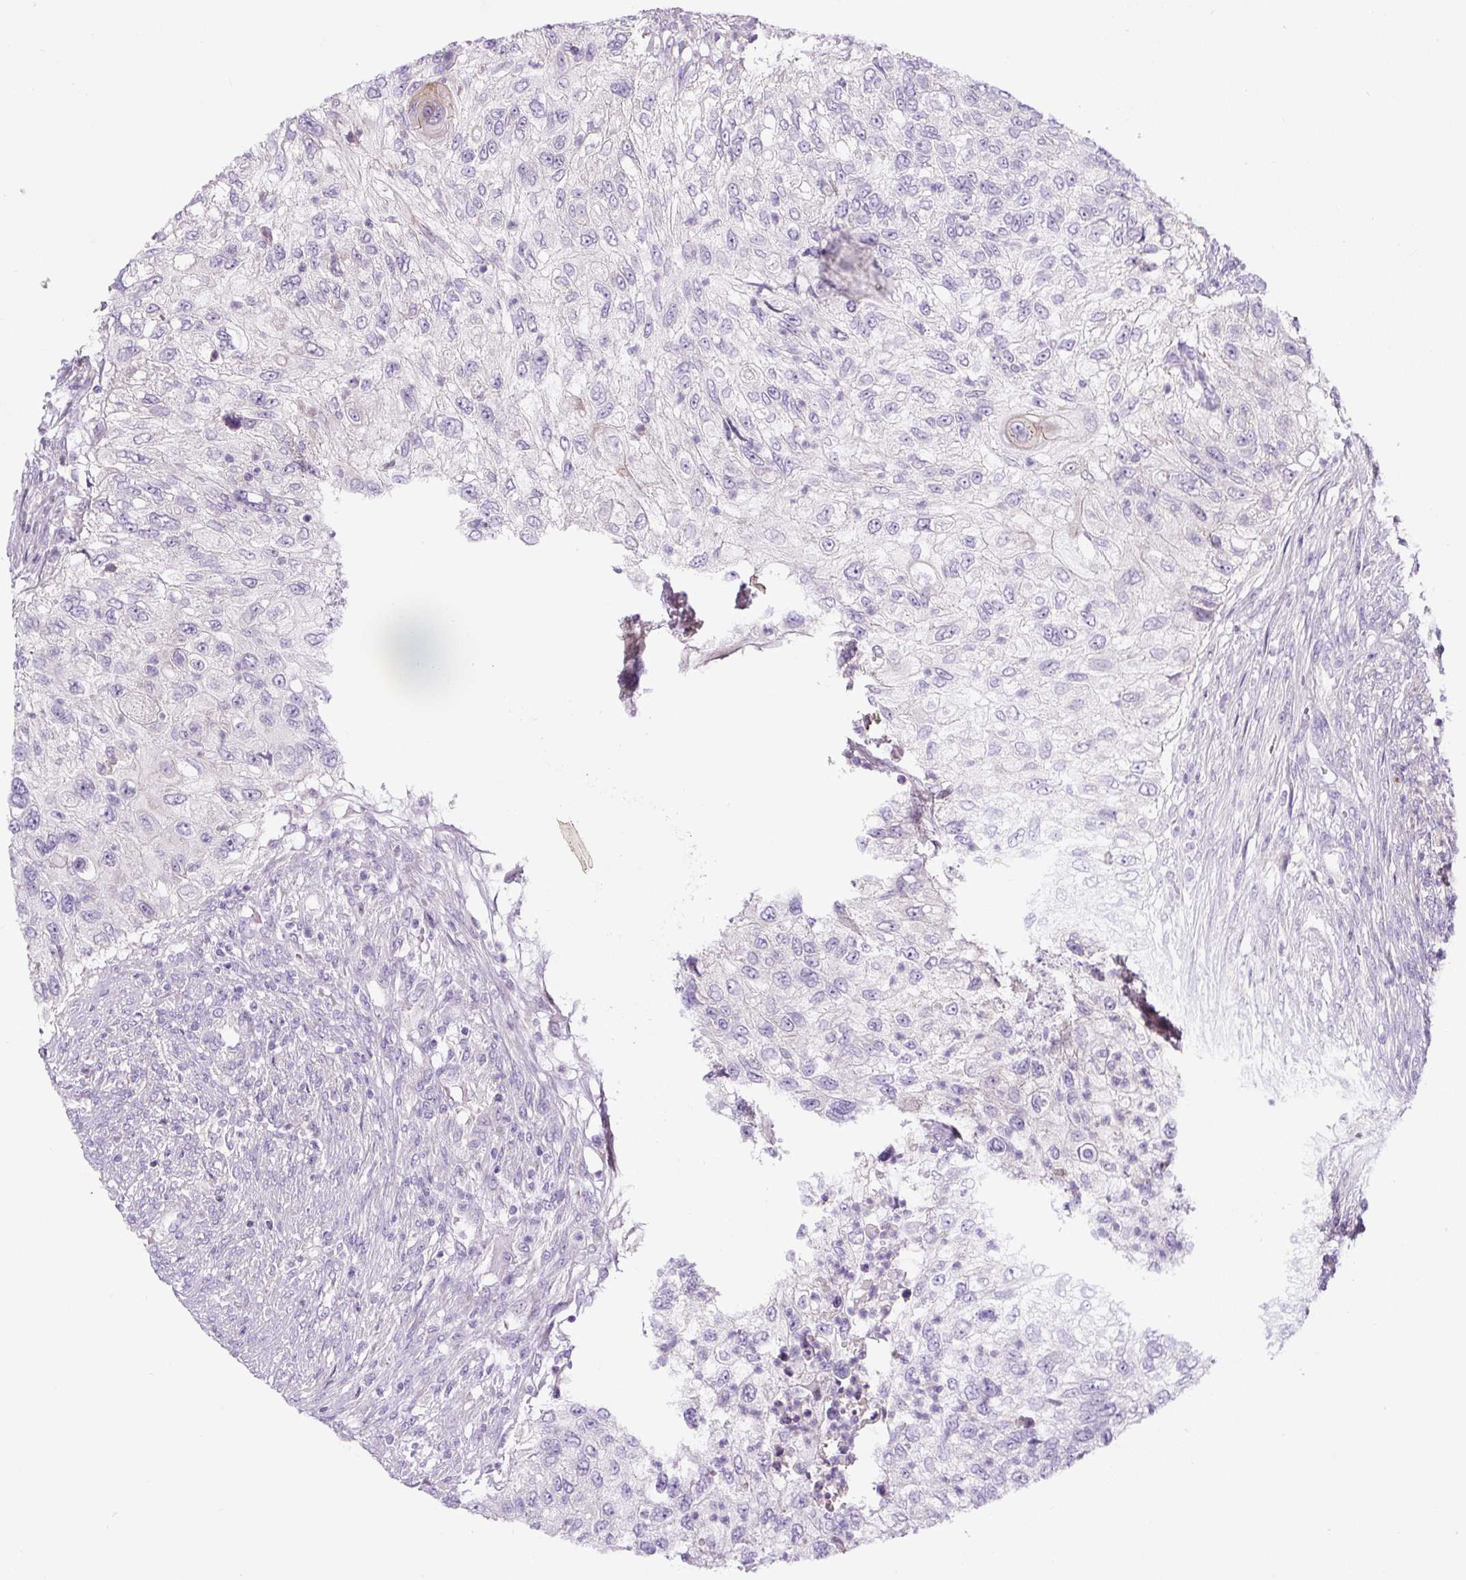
{"staining": {"intensity": "negative", "quantity": "none", "location": "none"}, "tissue": "urothelial cancer", "cell_type": "Tumor cells", "image_type": "cancer", "snomed": [{"axis": "morphology", "description": "Urothelial carcinoma, High grade"}, {"axis": "topography", "description": "Urinary bladder"}], "caption": "Immunohistochemistry (IHC) image of high-grade urothelial carcinoma stained for a protein (brown), which displays no staining in tumor cells.", "gene": "HPS4", "patient": {"sex": "female", "age": 60}}